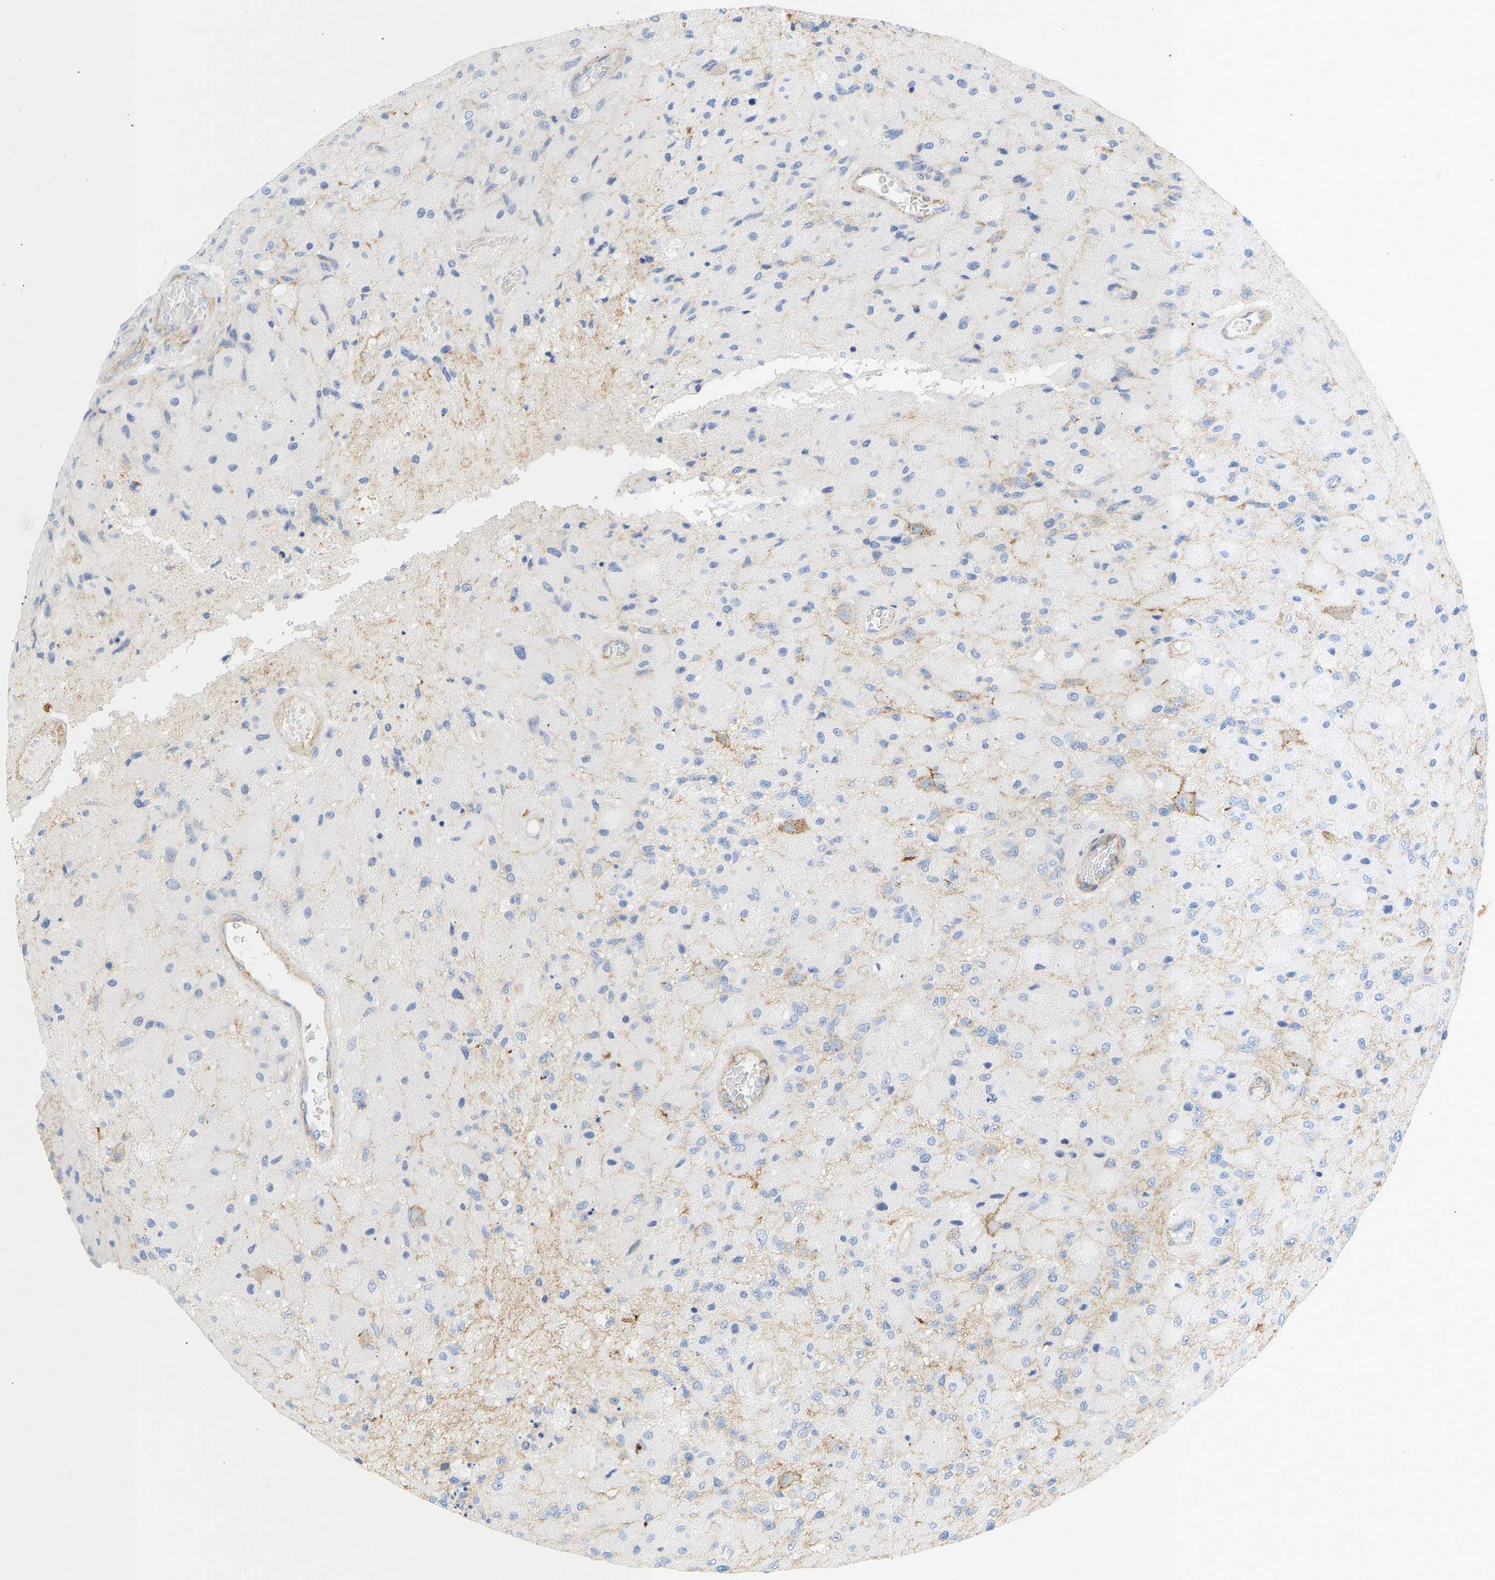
{"staining": {"intensity": "negative", "quantity": "none", "location": "none"}, "tissue": "glioma", "cell_type": "Tumor cells", "image_type": "cancer", "snomed": [{"axis": "morphology", "description": "Normal tissue, NOS"}, {"axis": "morphology", "description": "Glioma, malignant, High grade"}, {"axis": "topography", "description": "Cerebral cortex"}], "caption": "Photomicrograph shows no protein positivity in tumor cells of glioma tissue. (Brightfield microscopy of DAB (3,3'-diaminobenzidine) immunohistochemistry at high magnification).", "gene": "BVES", "patient": {"sex": "male", "age": 77}}